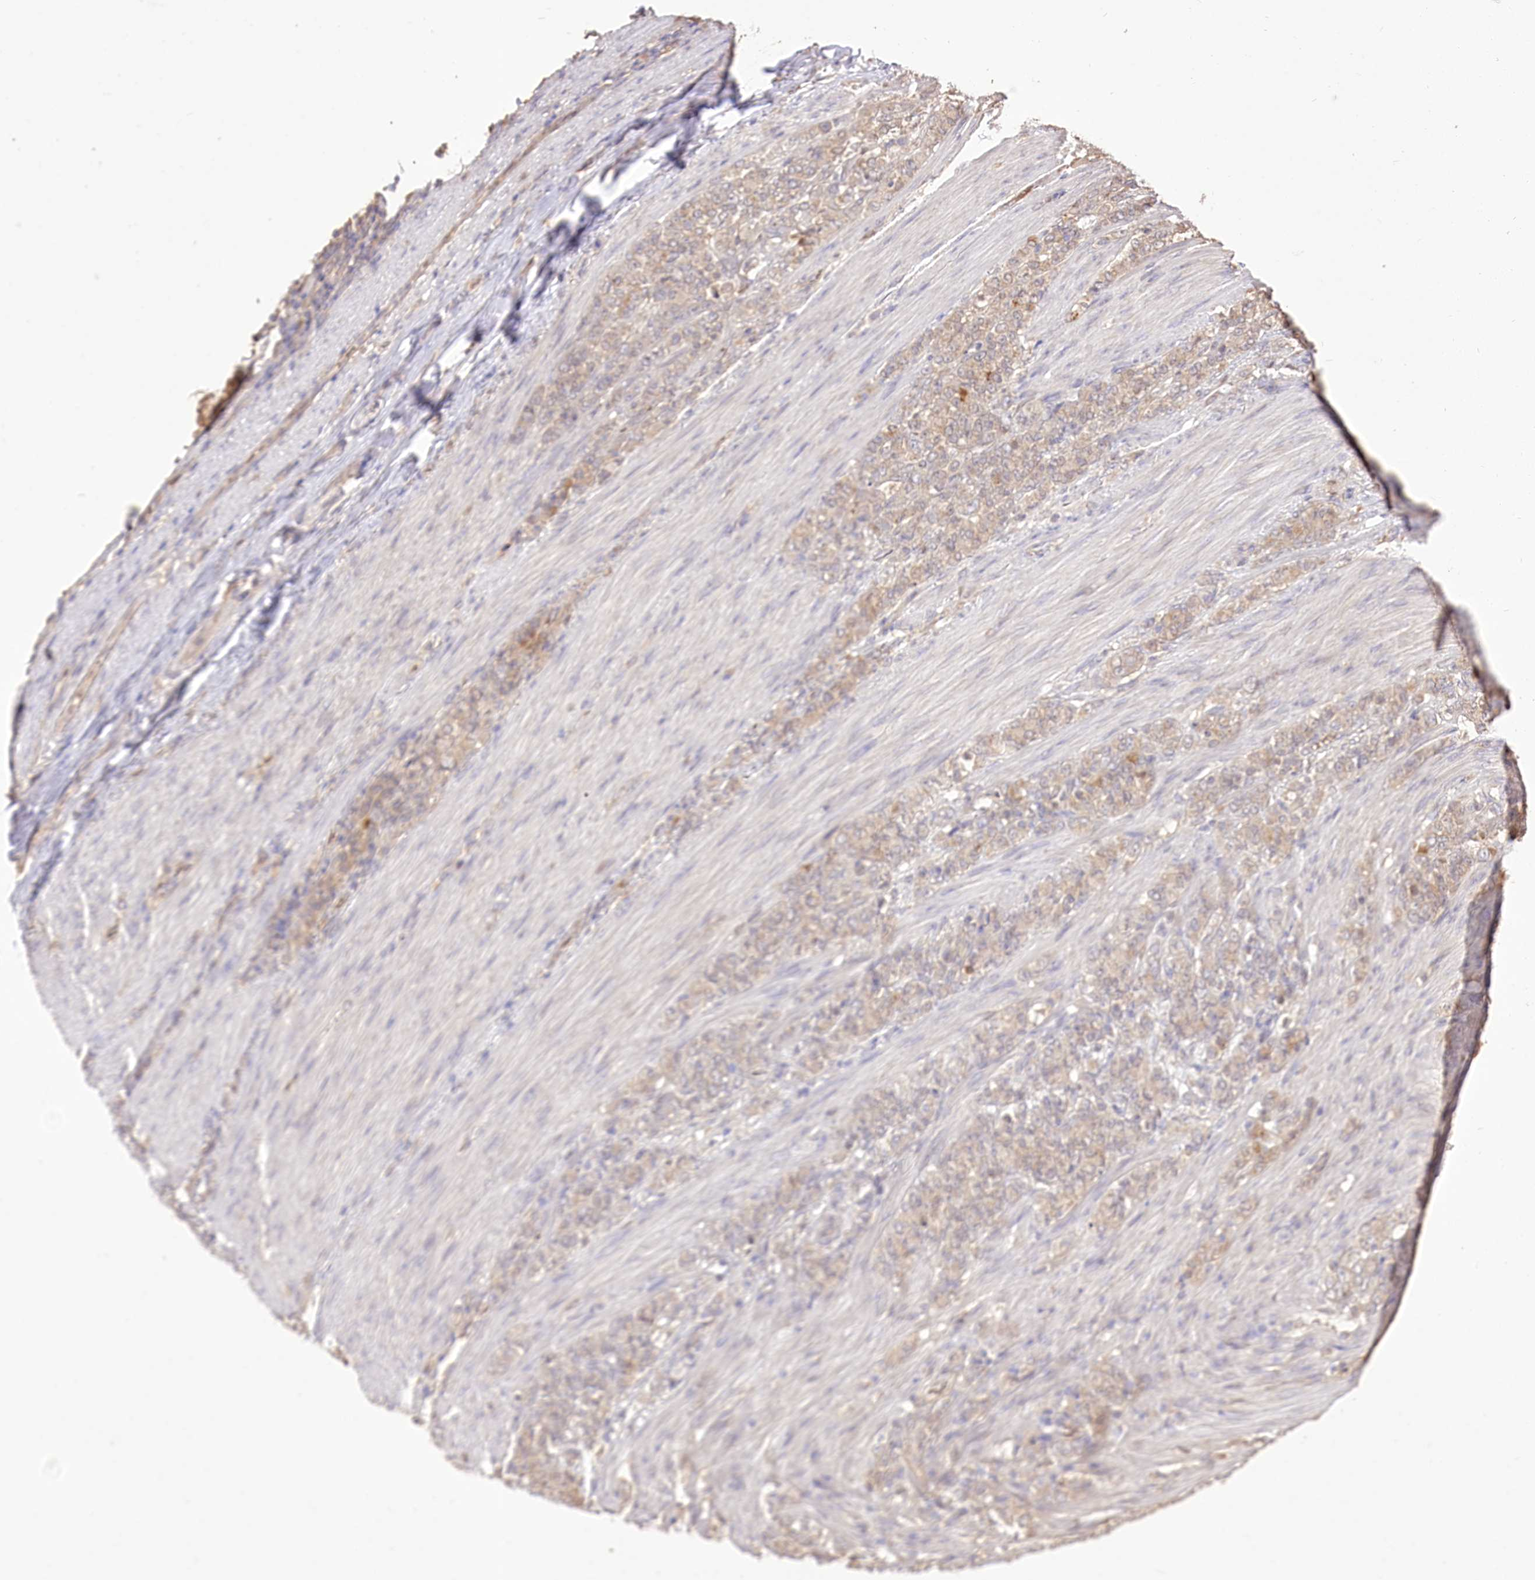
{"staining": {"intensity": "weak", "quantity": ">75%", "location": "cytoplasmic/membranous"}, "tissue": "stomach cancer", "cell_type": "Tumor cells", "image_type": "cancer", "snomed": [{"axis": "morphology", "description": "Adenocarcinoma, NOS"}, {"axis": "topography", "description": "Stomach"}], "caption": "Immunohistochemical staining of stomach cancer reveals low levels of weak cytoplasmic/membranous protein positivity in approximately >75% of tumor cells.", "gene": "R3HDM2", "patient": {"sex": "female", "age": 79}}